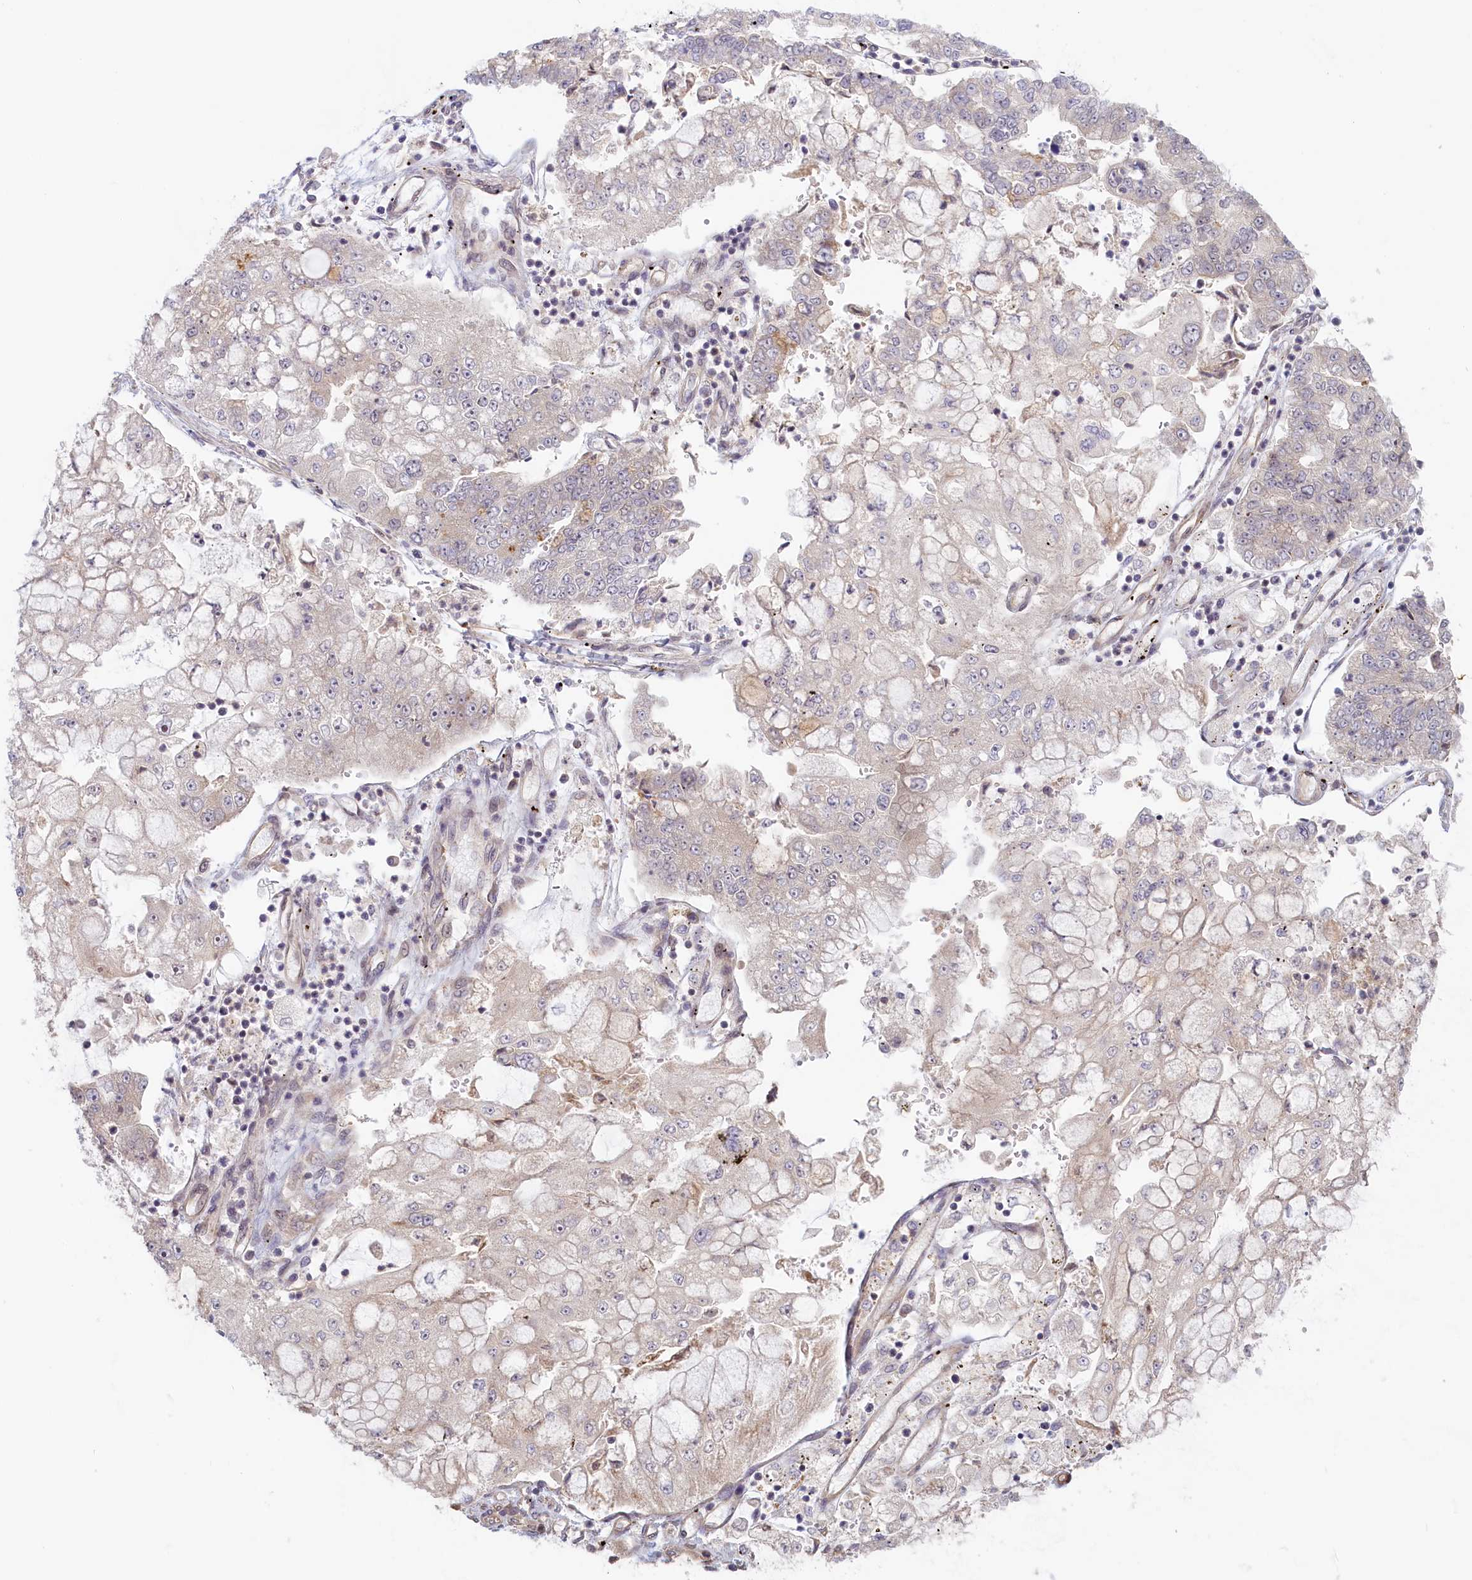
{"staining": {"intensity": "weak", "quantity": "<25%", "location": "cytoplasmic/membranous"}, "tissue": "stomach cancer", "cell_type": "Tumor cells", "image_type": "cancer", "snomed": [{"axis": "morphology", "description": "Adenocarcinoma, NOS"}, {"axis": "topography", "description": "Stomach"}], "caption": "IHC of adenocarcinoma (stomach) reveals no expression in tumor cells.", "gene": "C19orf44", "patient": {"sex": "male", "age": 76}}